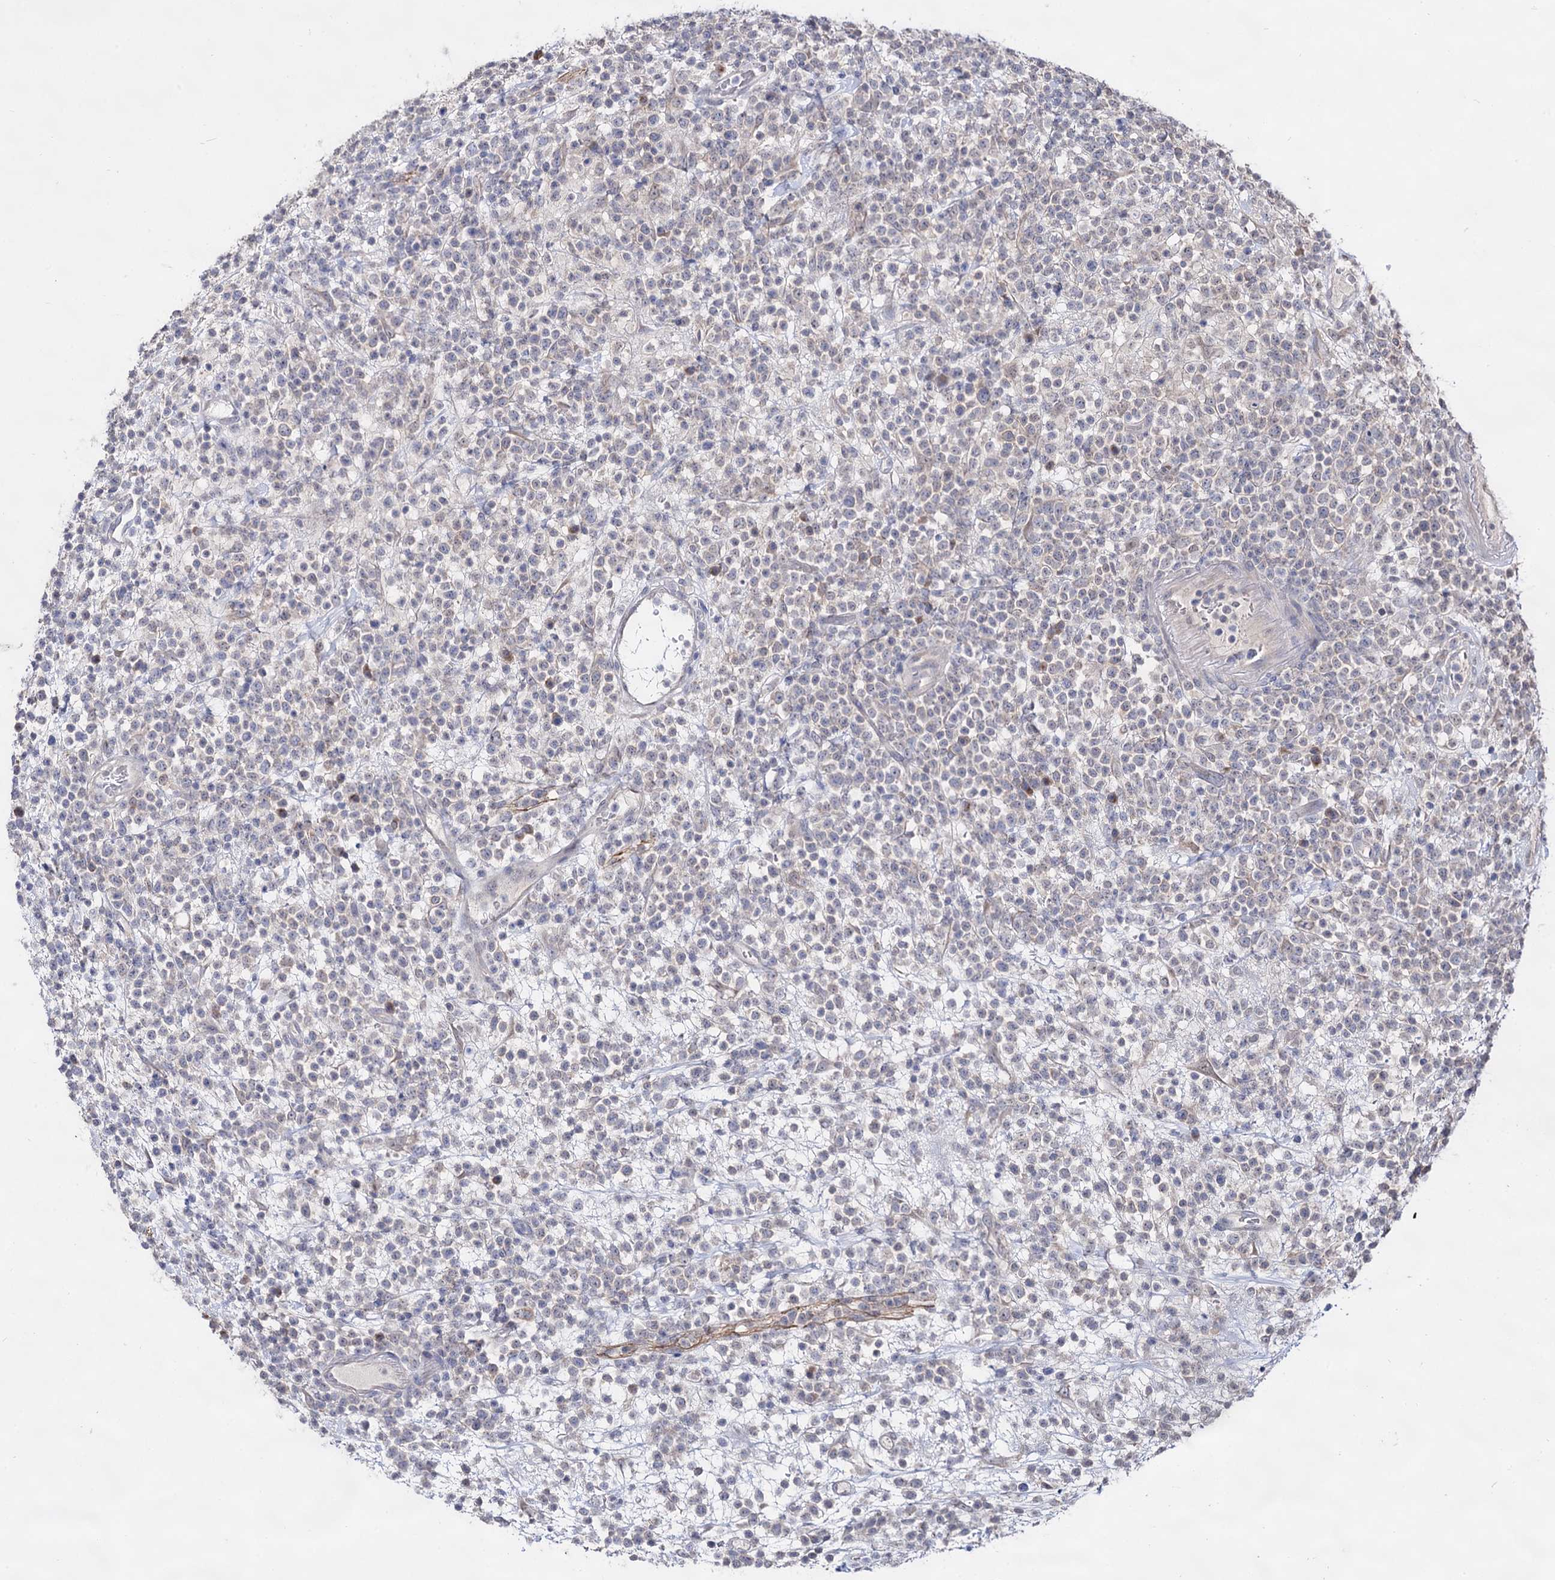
{"staining": {"intensity": "negative", "quantity": "none", "location": "none"}, "tissue": "lymphoma", "cell_type": "Tumor cells", "image_type": "cancer", "snomed": [{"axis": "morphology", "description": "Malignant lymphoma, non-Hodgkin's type, High grade"}, {"axis": "topography", "description": "Colon"}], "caption": "DAB (3,3'-diaminobenzidine) immunohistochemical staining of high-grade malignant lymphoma, non-Hodgkin's type demonstrates no significant staining in tumor cells. (DAB immunohistochemistry visualized using brightfield microscopy, high magnification).", "gene": "ARFIP2", "patient": {"sex": "female", "age": 53}}